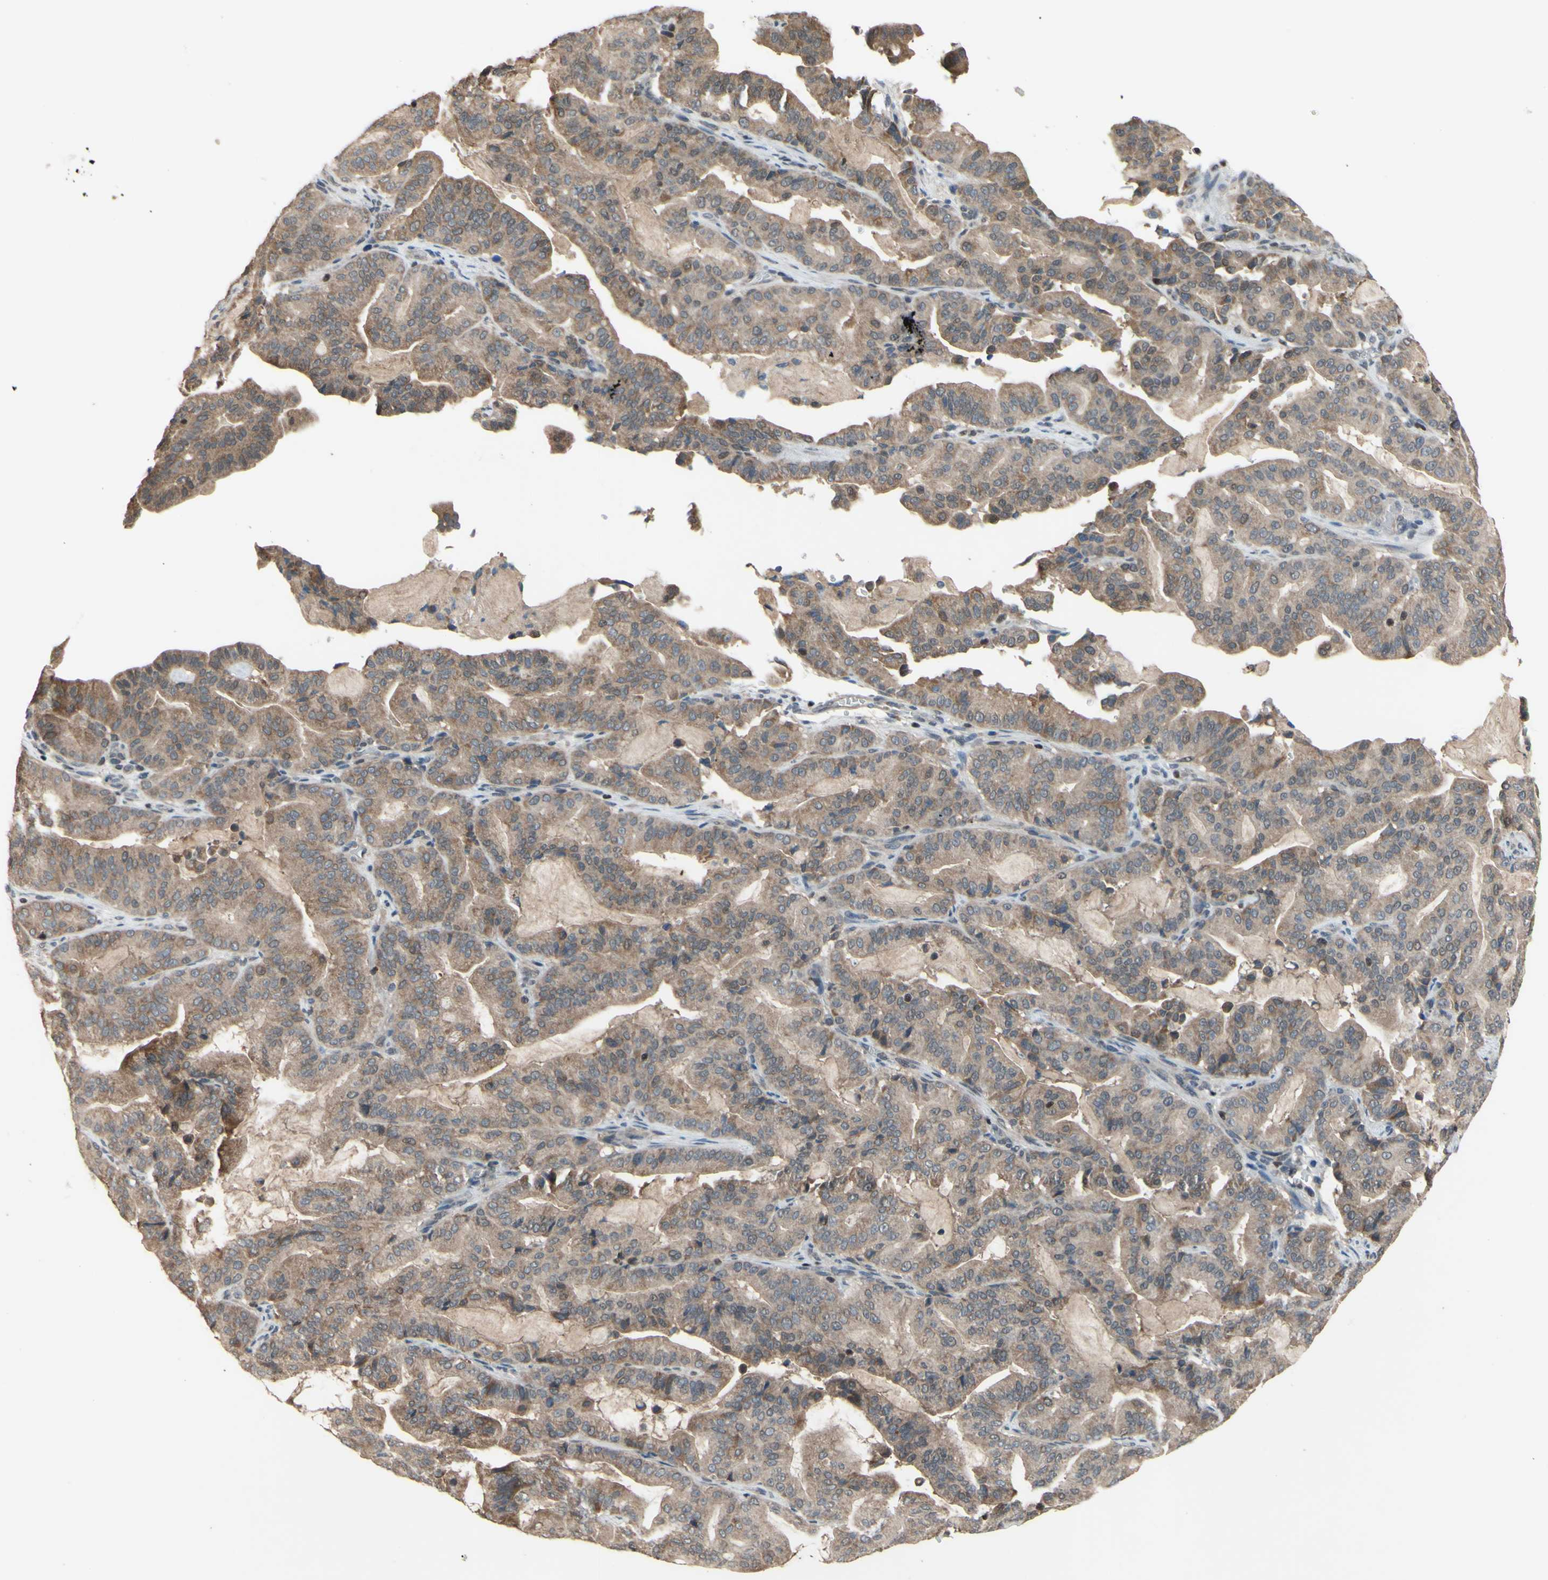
{"staining": {"intensity": "weak", "quantity": ">75%", "location": "cytoplasmic/membranous"}, "tissue": "pancreatic cancer", "cell_type": "Tumor cells", "image_type": "cancer", "snomed": [{"axis": "morphology", "description": "Adenocarcinoma, NOS"}, {"axis": "topography", "description": "Pancreas"}], "caption": "Immunohistochemical staining of human pancreatic adenocarcinoma reveals low levels of weak cytoplasmic/membranous expression in approximately >75% of tumor cells.", "gene": "SP4", "patient": {"sex": "male", "age": 63}}